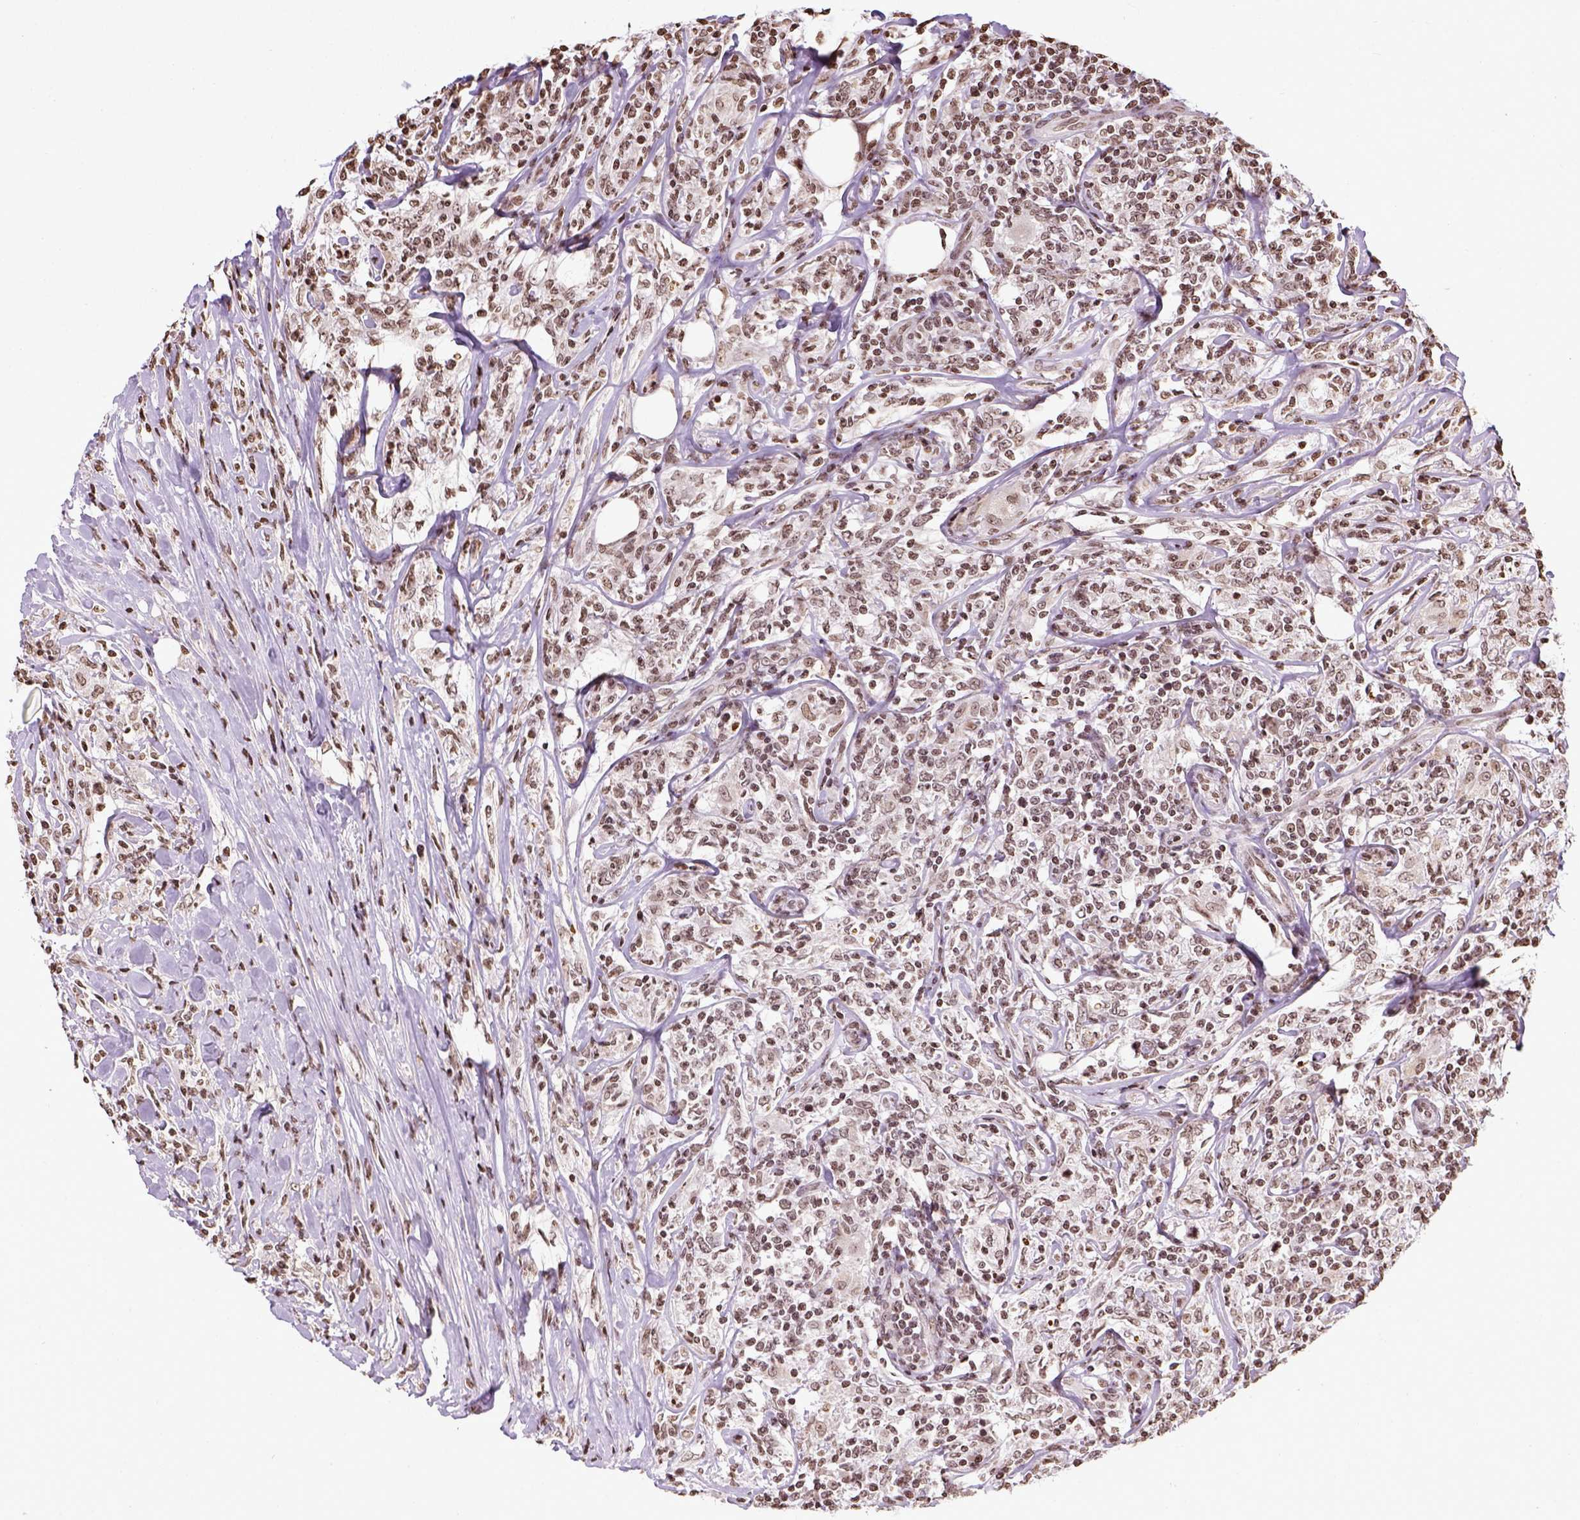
{"staining": {"intensity": "moderate", "quantity": ">75%", "location": "nuclear"}, "tissue": "lymphoma", "cell_type": "Tumor cells", "image_type": "cancer", "snomed": [{"axis": "morphology", "description": "Malignant lymphoma, non-Hodgkin's type, High grade"}, {"axis": "topography", "description": "Lymph node"}], "caption": "Protein expression analysis of human malignant lymphoma, non-Hodgkin's type (high-grade) reveals moderate nuclear positivity in about >75% of tumor cells.", "gene": "ZNF75D", "patient": {"sex": "female", "age": 84}}